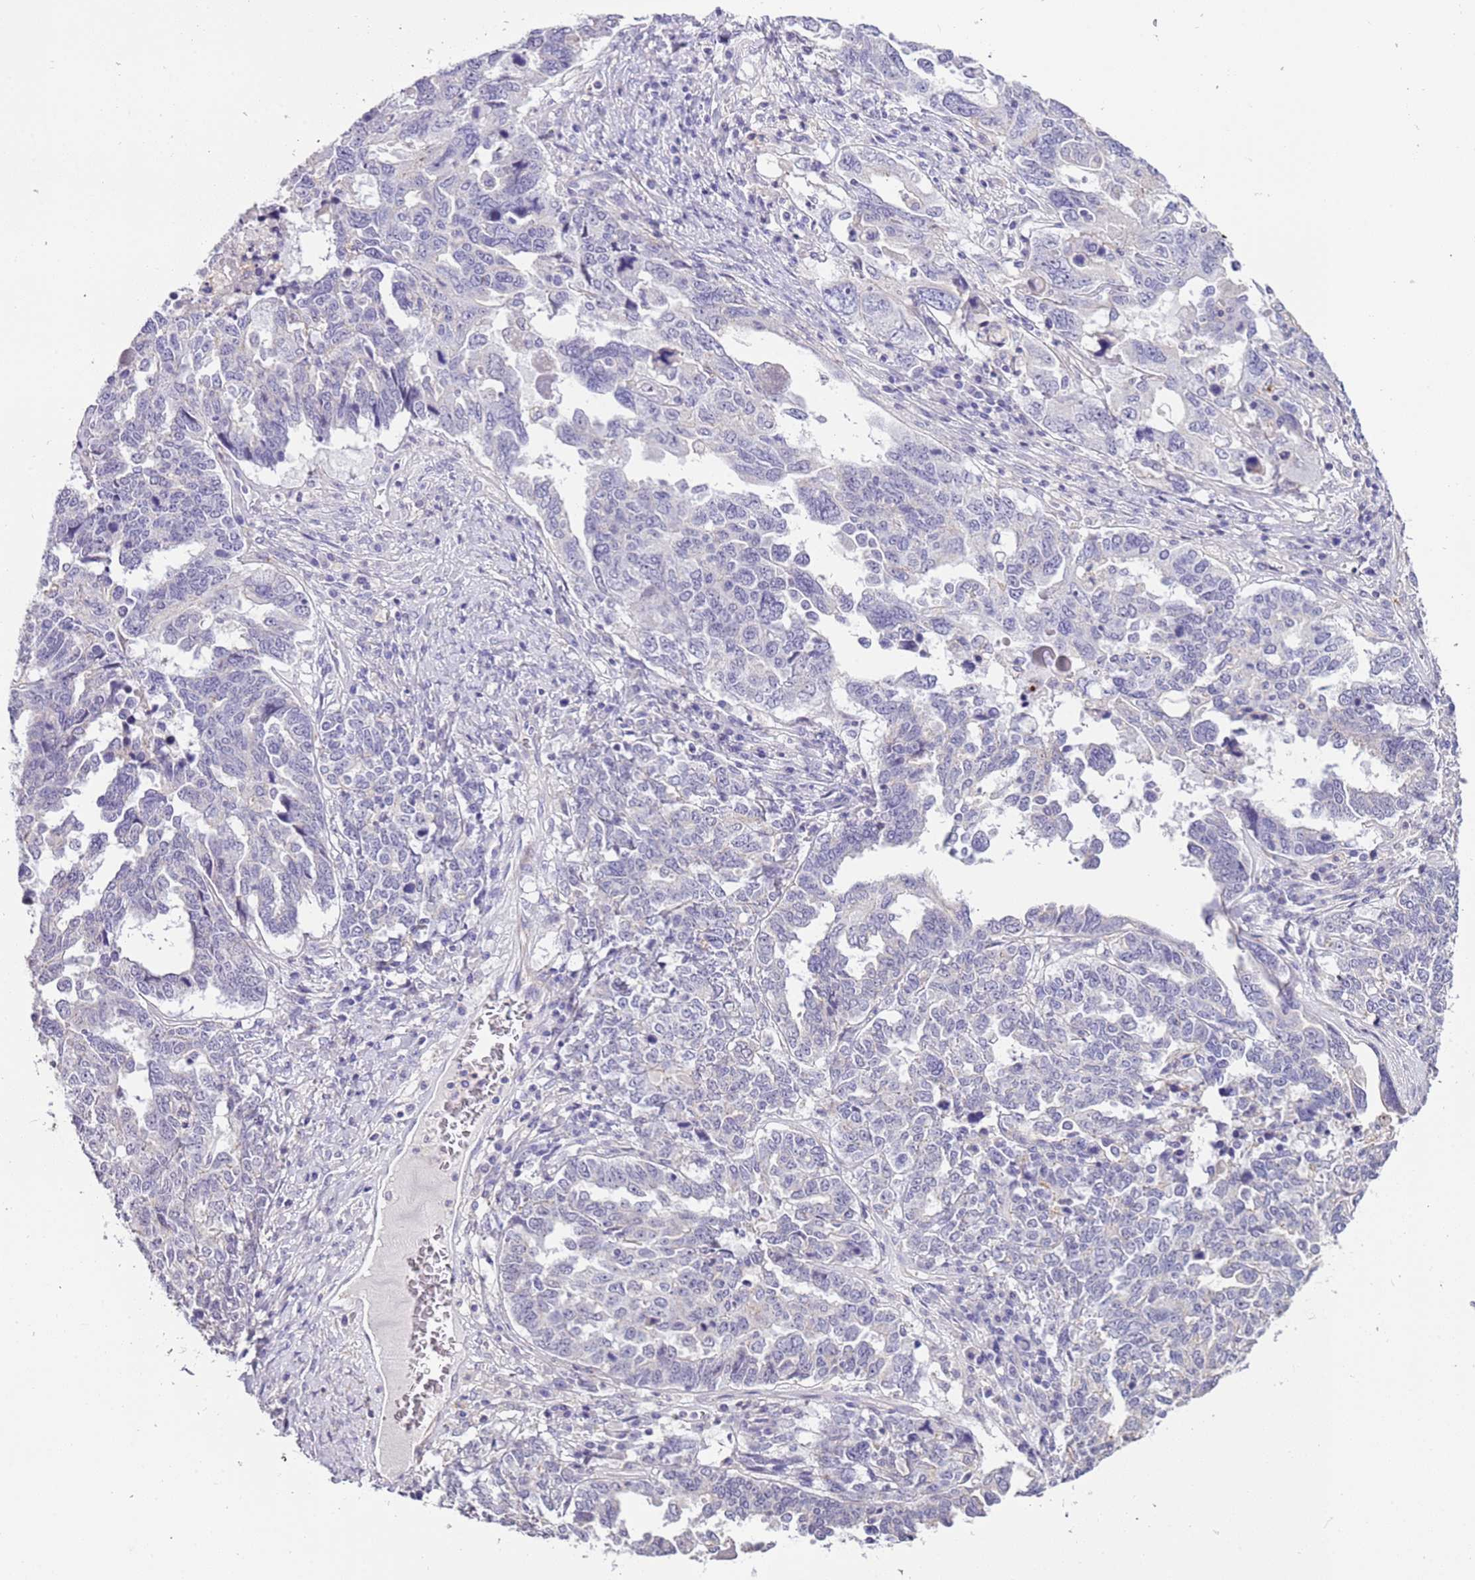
{"staining": {"intensity": "negative", "quantity": "none", "location": "none"}, "tissue": "ovarian cancer", "cell_type": "Tumor cells", "image_type": "cancer", "snomed": [{"axis": "morphology", "description": "Carcinoma, endometroid"}, {"axis": "topography", "description": "Ovary"}], "caption": "Human ovarian cancer stained for a protein using immunohistochemistry (IHC) exhibits no staining in tumor cells.", "gene": "PCGF2", "patient": {"sex": "female", "age": 62}}